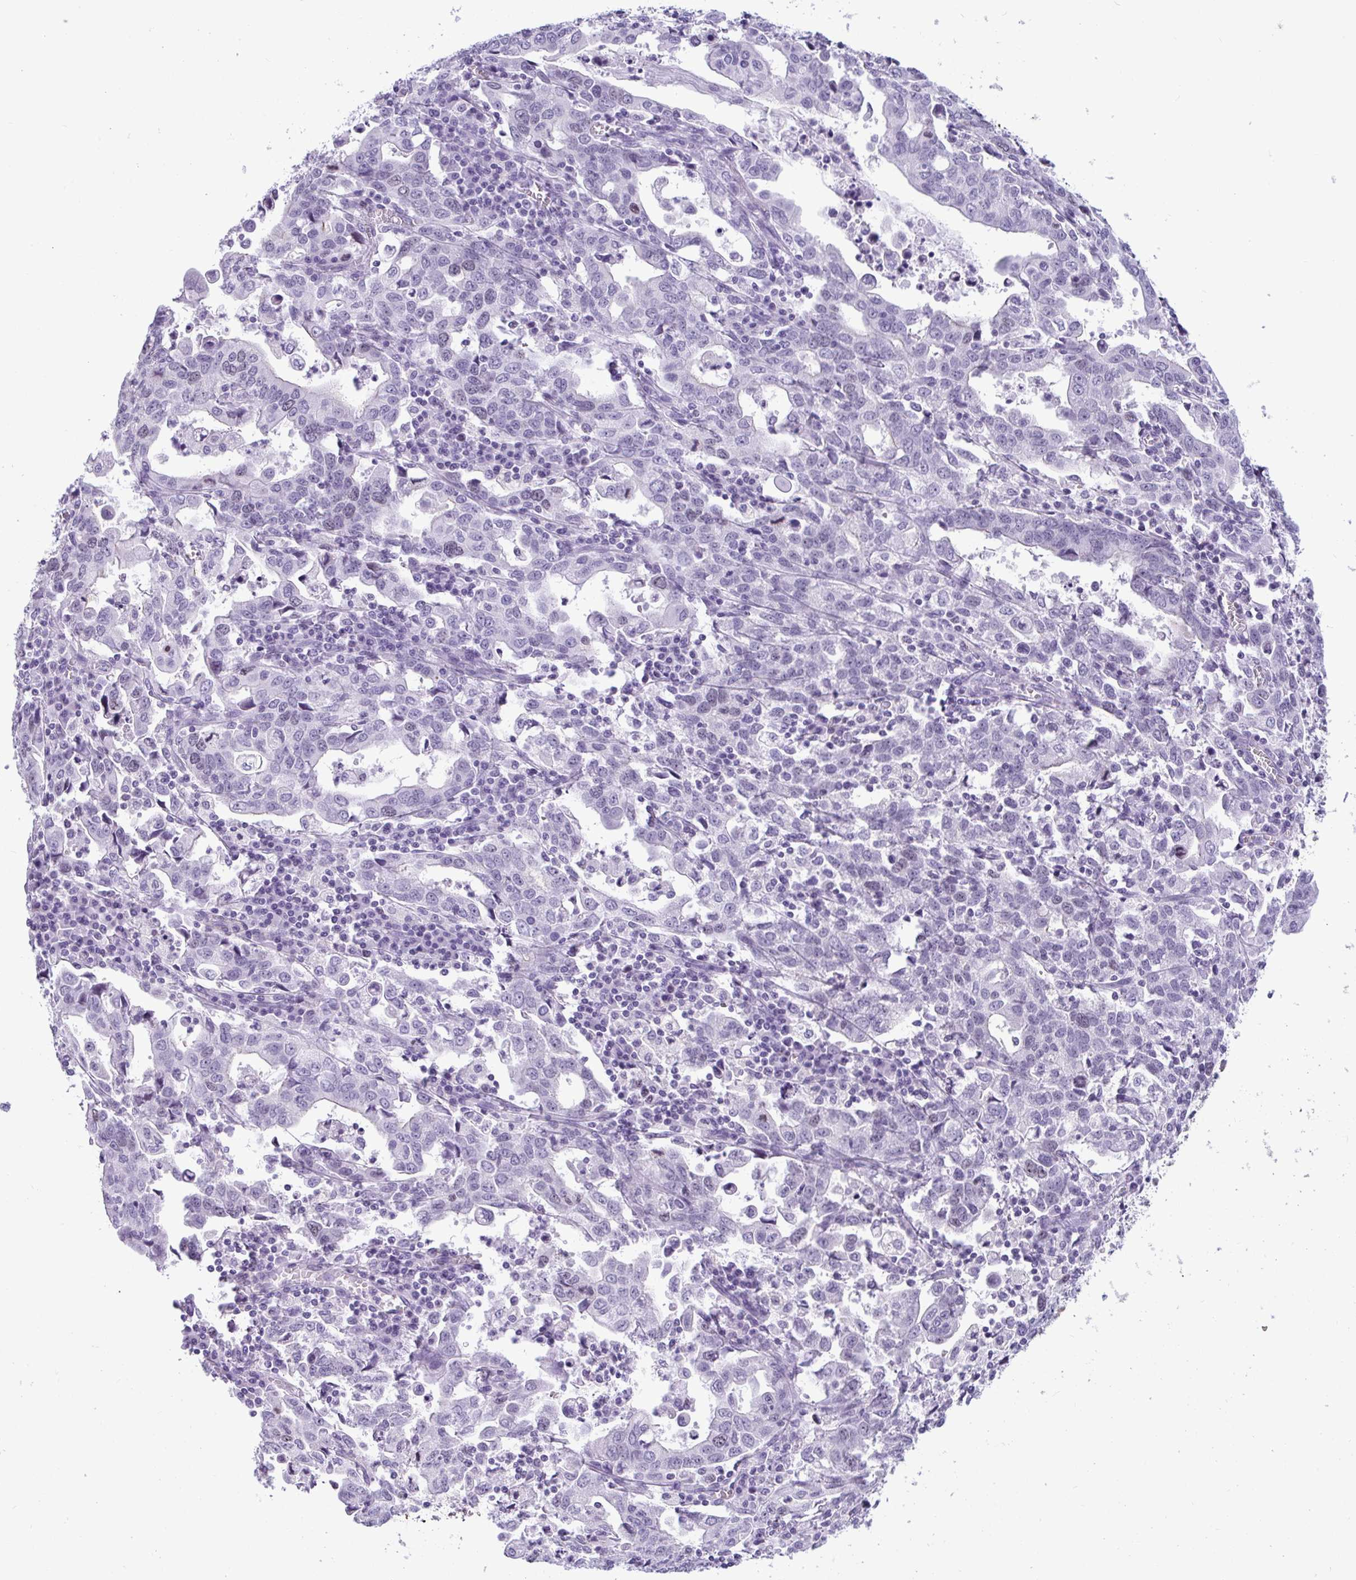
{"staining": {"intensity": "negative", "quantity": "none", "location": "none"}, "tissue": "stomach cancer", "cell_type": "Tumor cells", "image_type": "cancer", "snomed": [{"axis": "morphology", "description": "Adenocarcinoma, NOS"}, {"axis": "topography", "description": "Stomach, upper"}], "caption": "Immunohistochemistry (IHC) of human stomach adenocarcinoma demonstrates no staining in tumor cells.", "gene": "SUZ12", "patient": {"sex": "male", "age": 85}}